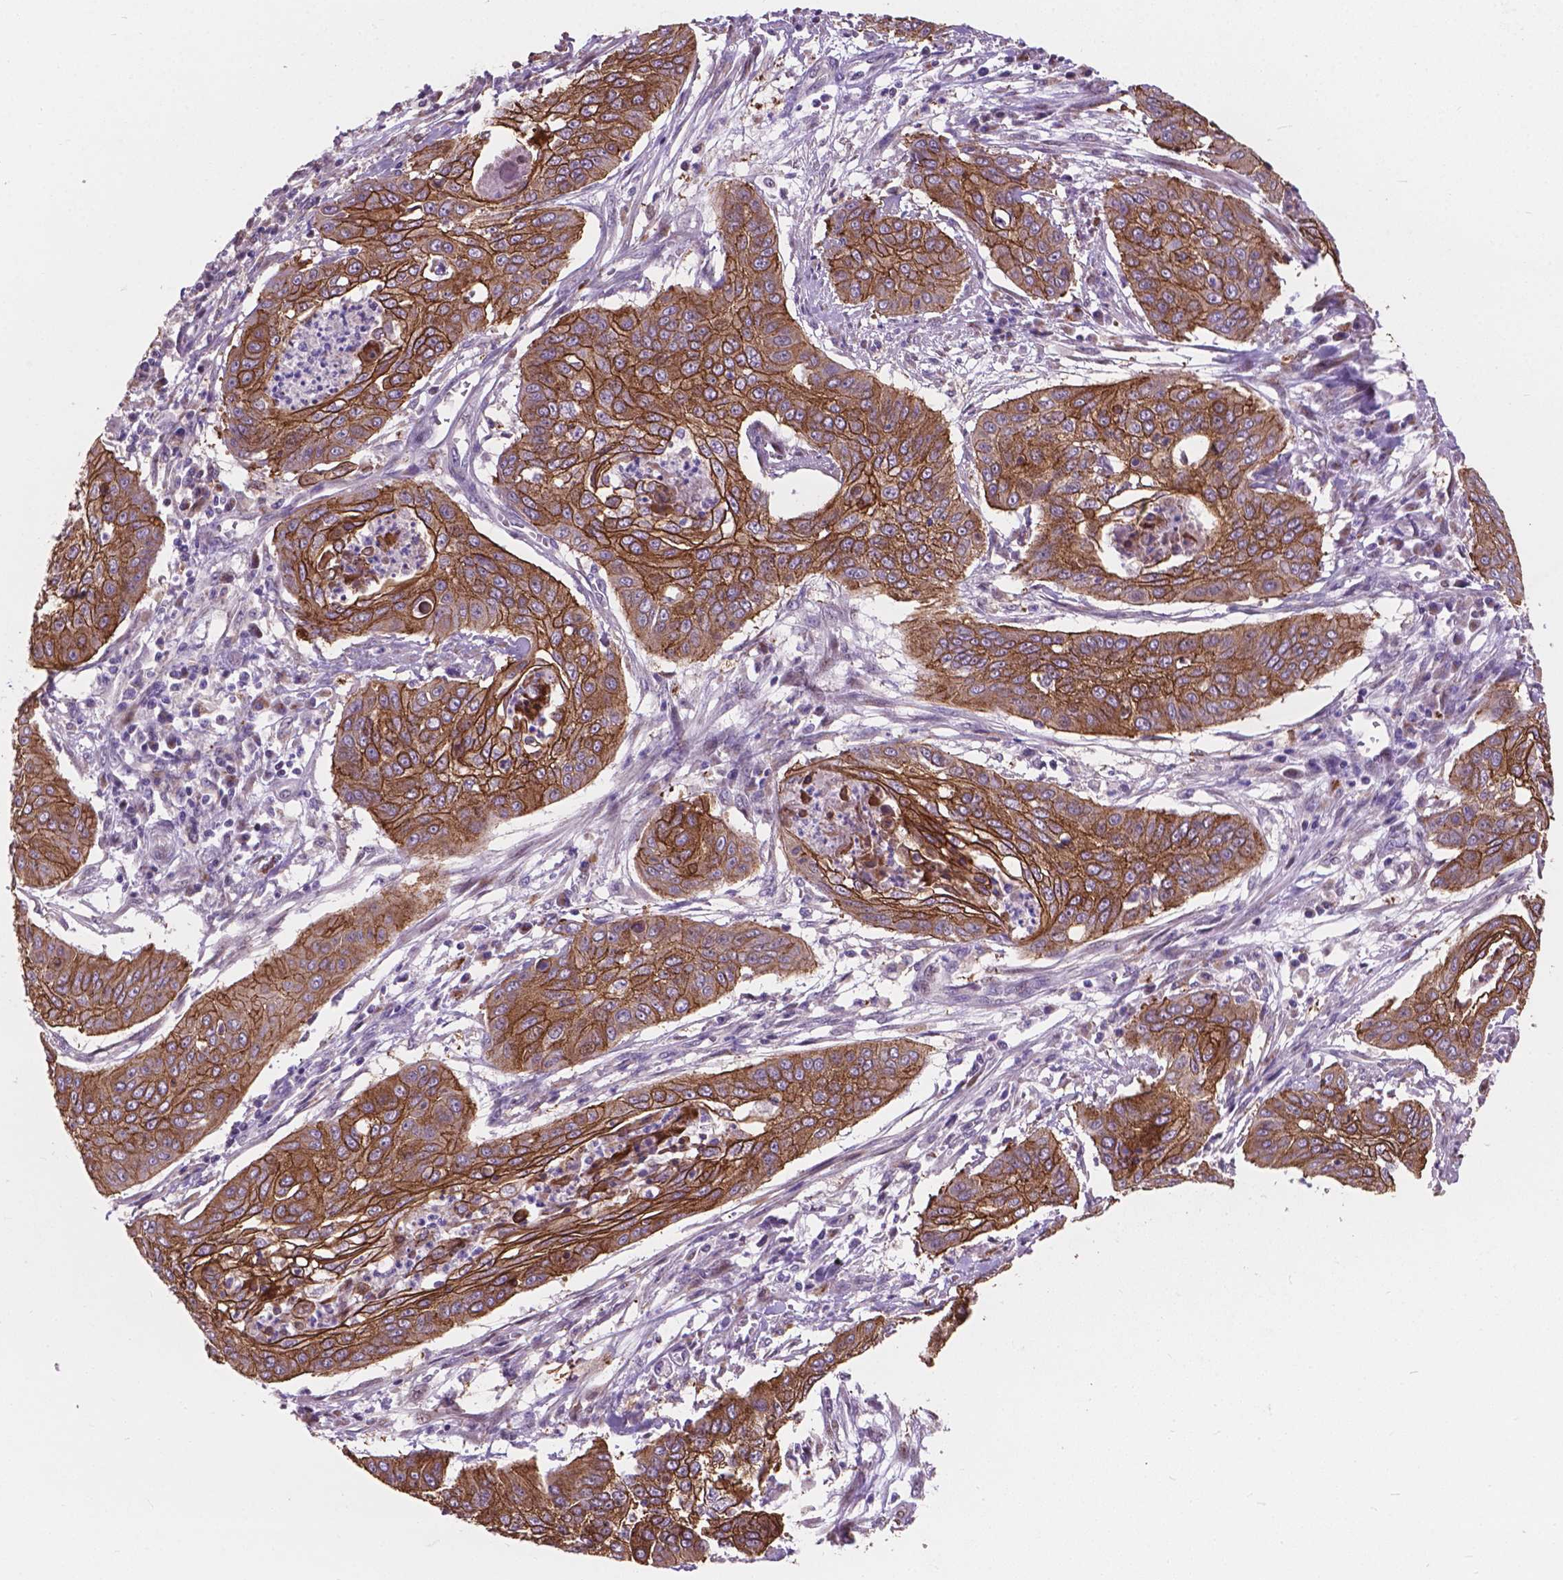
{"staining": {"intensity": "strong", "quantity": "25%-75%", "location": "cytoplasmic/membranous"}, "tissue": "cervical cancer", "cell_type": "Tumor cells", "image_type": "cancer", "snomed": [{"axis": "morphology", "description": "Squamous cell carcinoma, NOS"}, {"axis": "topography", "description": "Cervix"}], "caption": "A photomicrograph of cervical cancer stained for a protein demonstrates strong cytoplasmic/membranous brown staining in tumor cells.", "gene": "MYH14", "patient": {"sex": "female", "age": 39}}